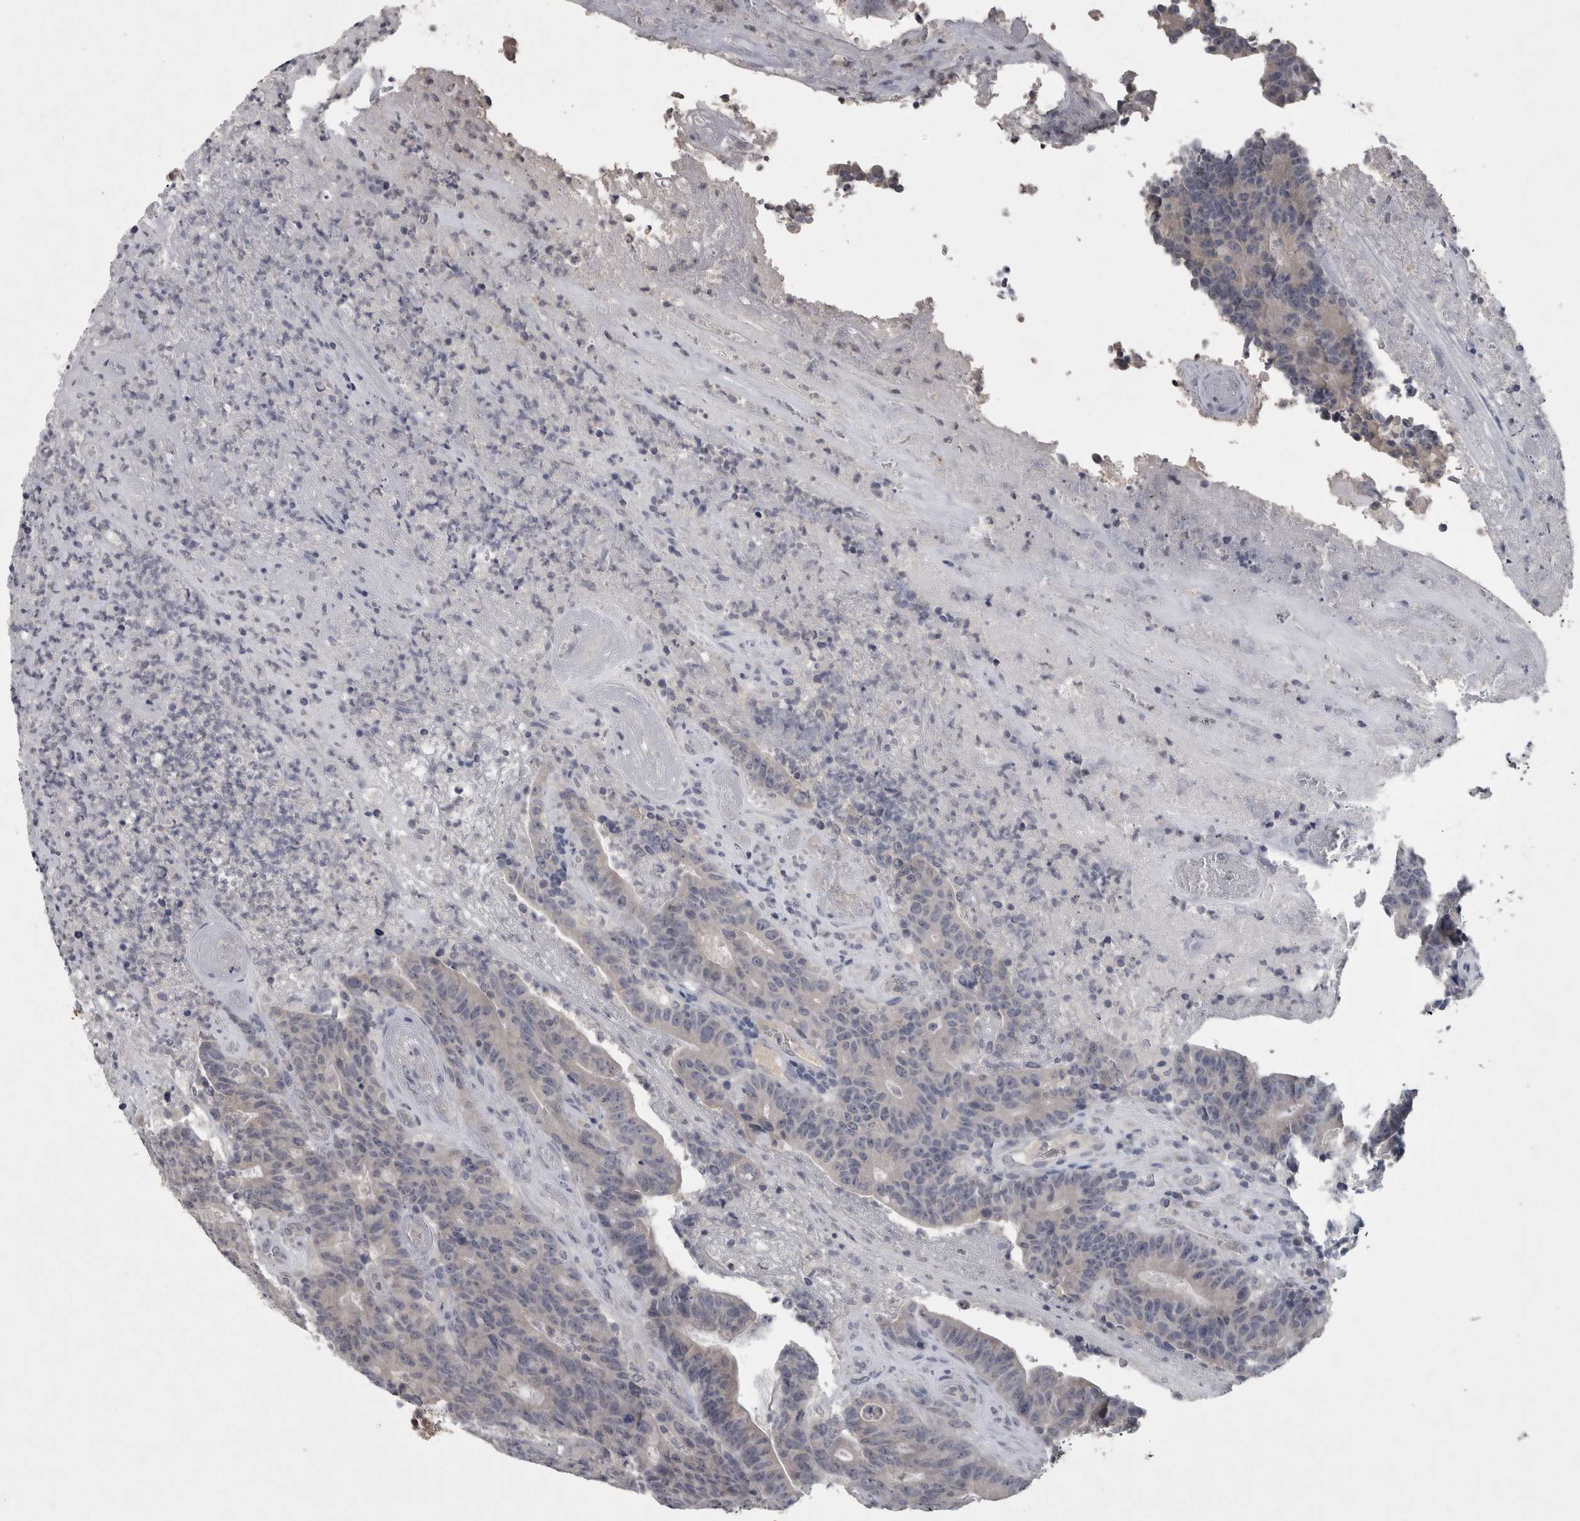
{"staining": {"intensity": "negative", "quantity": "none", "location": "none"}, "tissue": "colorectal cancer", "cell_type": "Tumor cells", "image_type": "cancer", "snomed": [{"axis": "morphology", "description": "Normal tissue, NOS"}, {"axis": "morphology", "description": "Adenocarcinoma, NOS"}, {"axis": "topography", "description": "Colon"}], "caption": "This is an immunohistochemistry image of colorectal cancer (adenocarcinoma). There is no staining in tumor cells.", "gene": "WNT7A", "patient": {"sex": "female", "age": 75}}